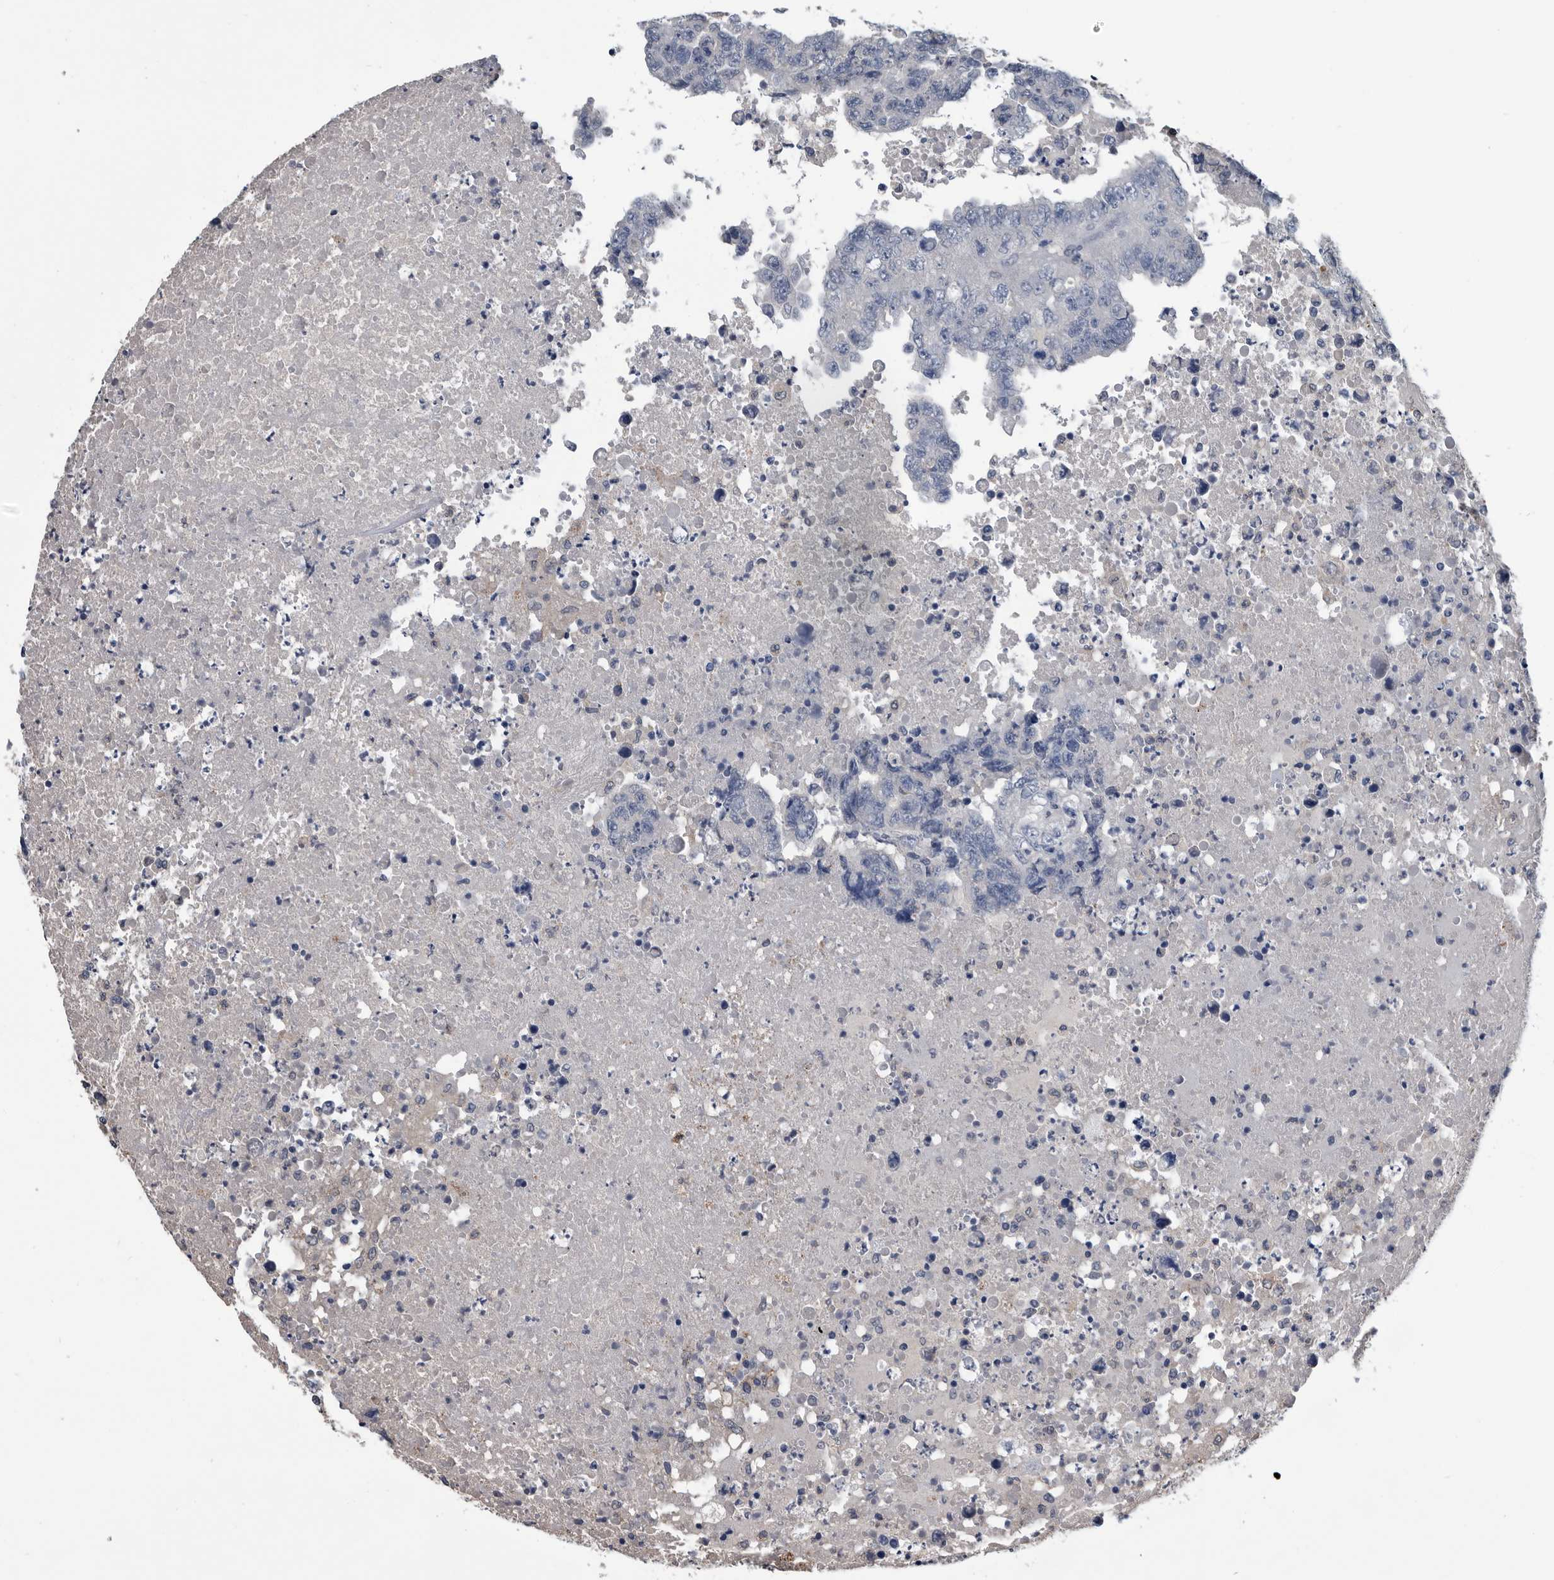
{"staining": {"intensity": "negative", "quantity": "none", "location": "none"}, "tissue": "testis cancer", "cell_type": "Tumor cells", "image_type": "cancer", "snomed": [{"axis": "morphology", "description": "Necrosis, NOS"}, {"axis": "morphology", "description": "Carcinoma, Embryonal, NOS"}, {"axis": "topography", "description": "Testis"}], "caption": "Testis embryonal carcinoma stained for a protein using immunohistochemistry (IHC) shows no expression tumor cells.", "gene": "PDXK", "patient": {"sex": "male", "age": 19}}